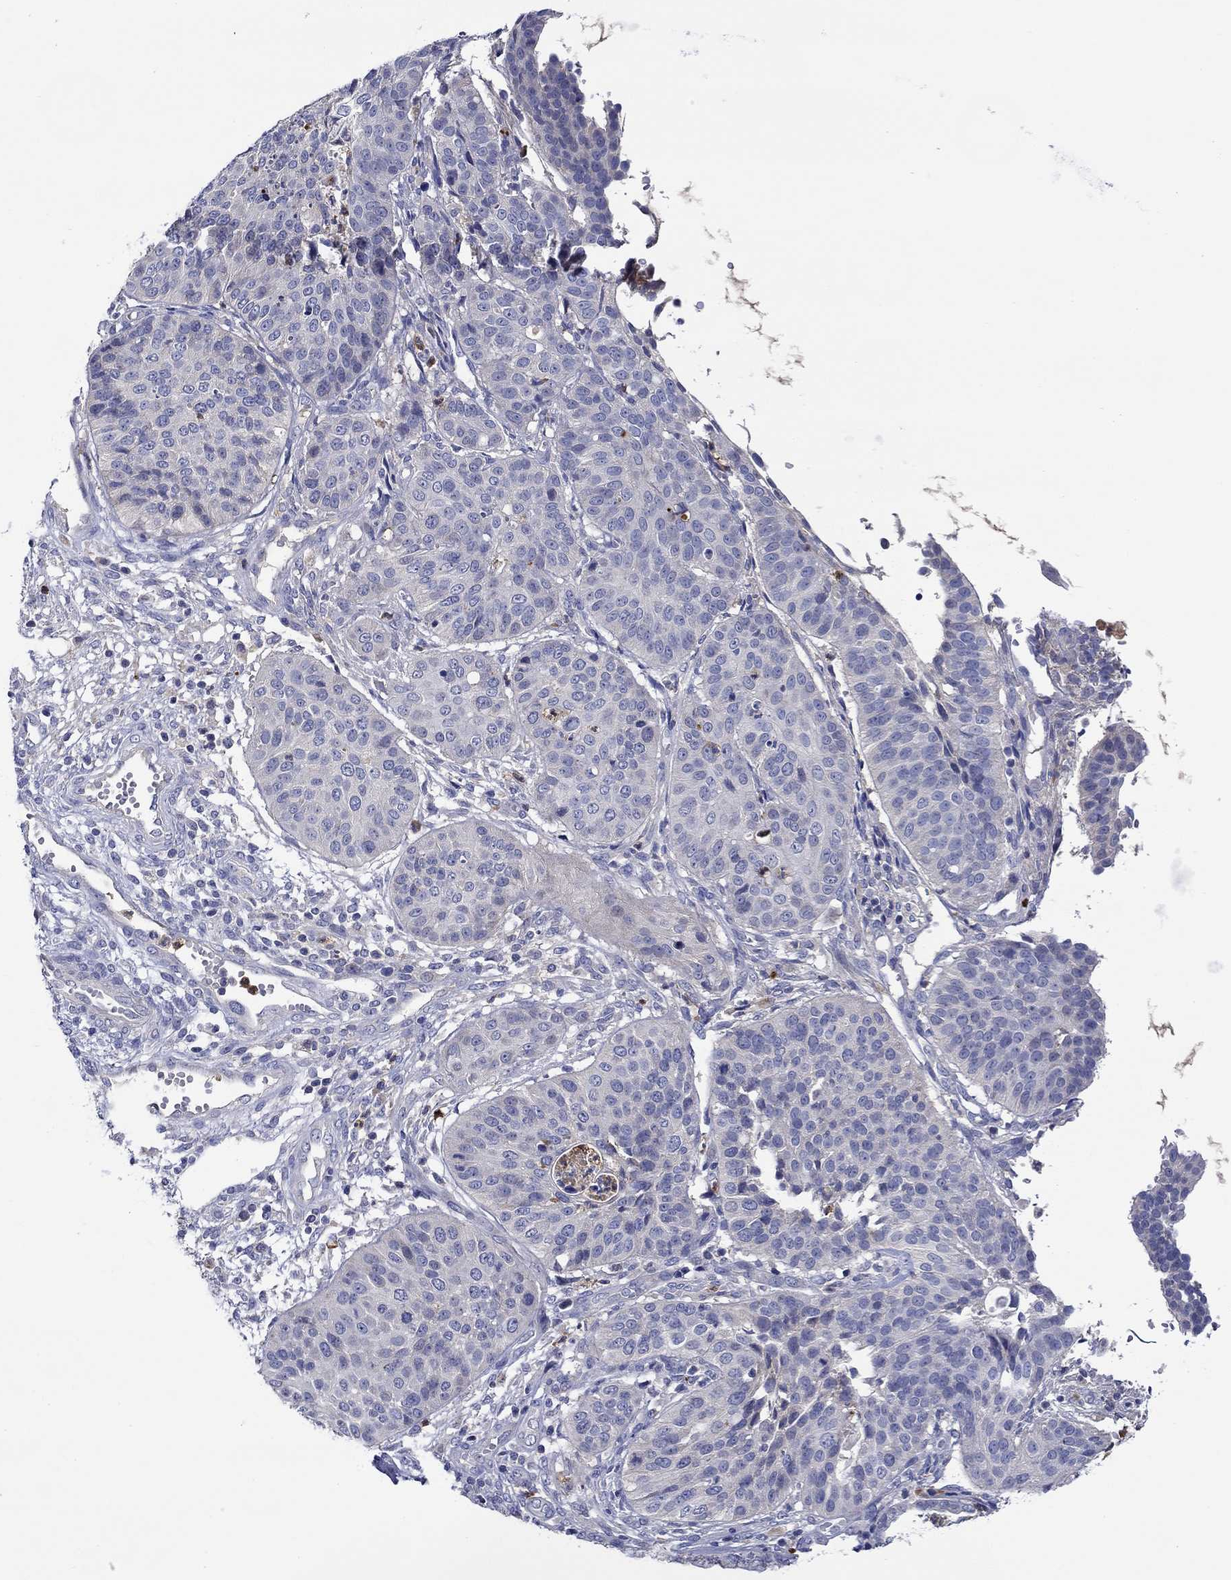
{"staining": {"intensity": "negative", "quantity": "none", "location": "none"}, "tissue": "cervical cancer", "cell_type": "Tumor cells", "image_type": "cancer", "snomed": [{"axis": "morphology", "description": "Normal tissue, NOS"}, {"axis": "morphology", "description": "Squamous cell carcinoma, NOS"}, {"axis": "topography", "description": "Cervix"}], "caption": "Immunohistochemistry (IHC) histopathology image of neoplastic tissue: cervical cancer (squamous cell carcinoma) stained with DAB (3,3'-diaminobenzidine) shows no significant protein staining in tumor cells.", "gene": "CHIT1", "patient": {"sex": "female", "age": 39}}